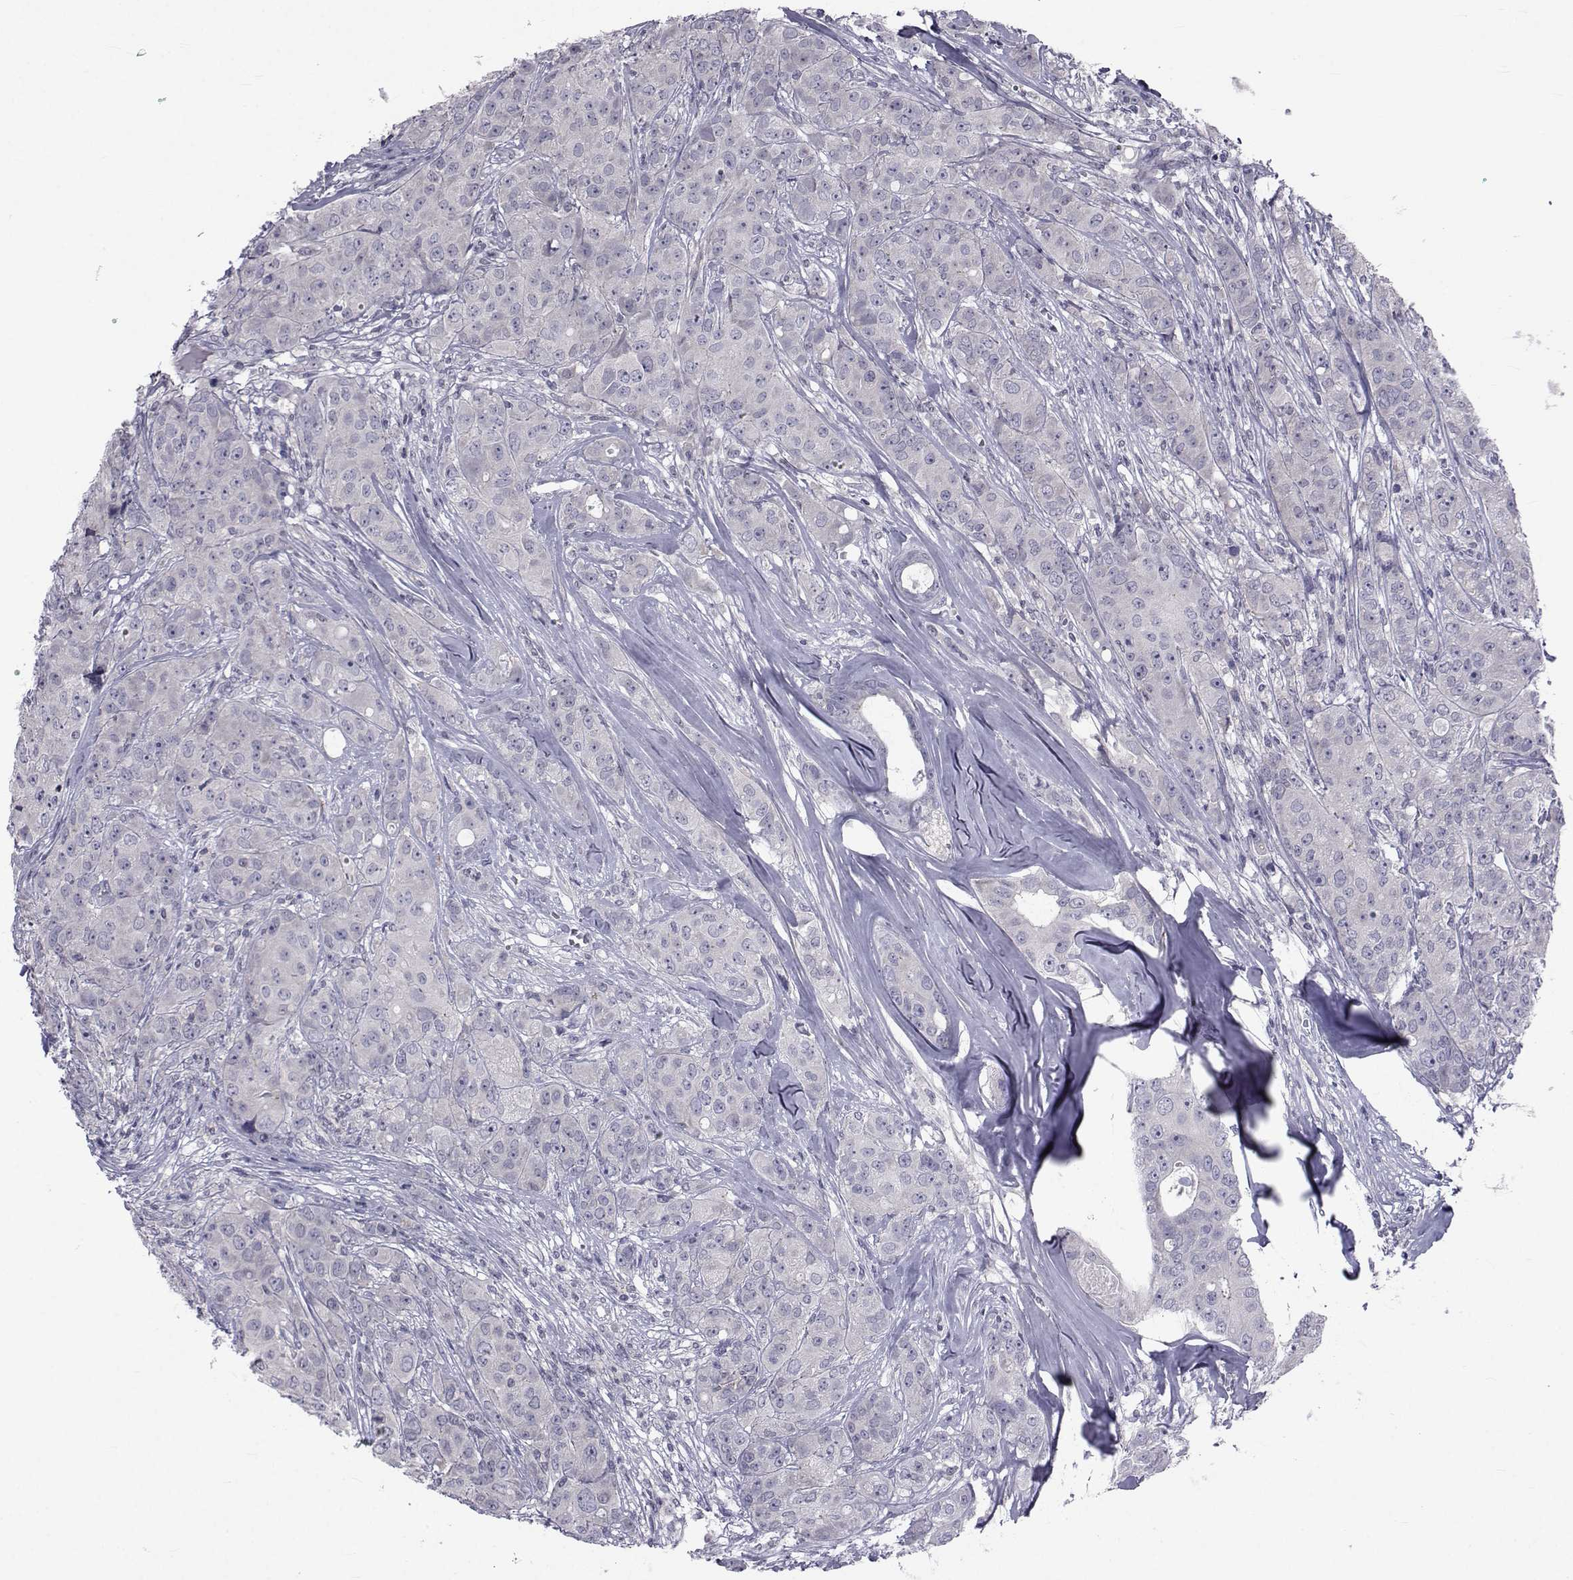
{"staining": {"intensity": "negative", "quantity": "none", "location": "none"}, "tissue": "breast cancer", "cell_type": "Tumor cells", "image_type": "cancer", "snomed": [{"axis": "morphology", "description": "Duct carcinoma"}, {"axis": "topography", "description": "Breast"}], "caption": "IHC histopathology image of breast cancer (invasive ductal carcinoma) stained for a protein (brown), which exhibits no staining in tumor cells.", "gene": "SLC30A10", "patient": {"sex": "female", "age": 43}}